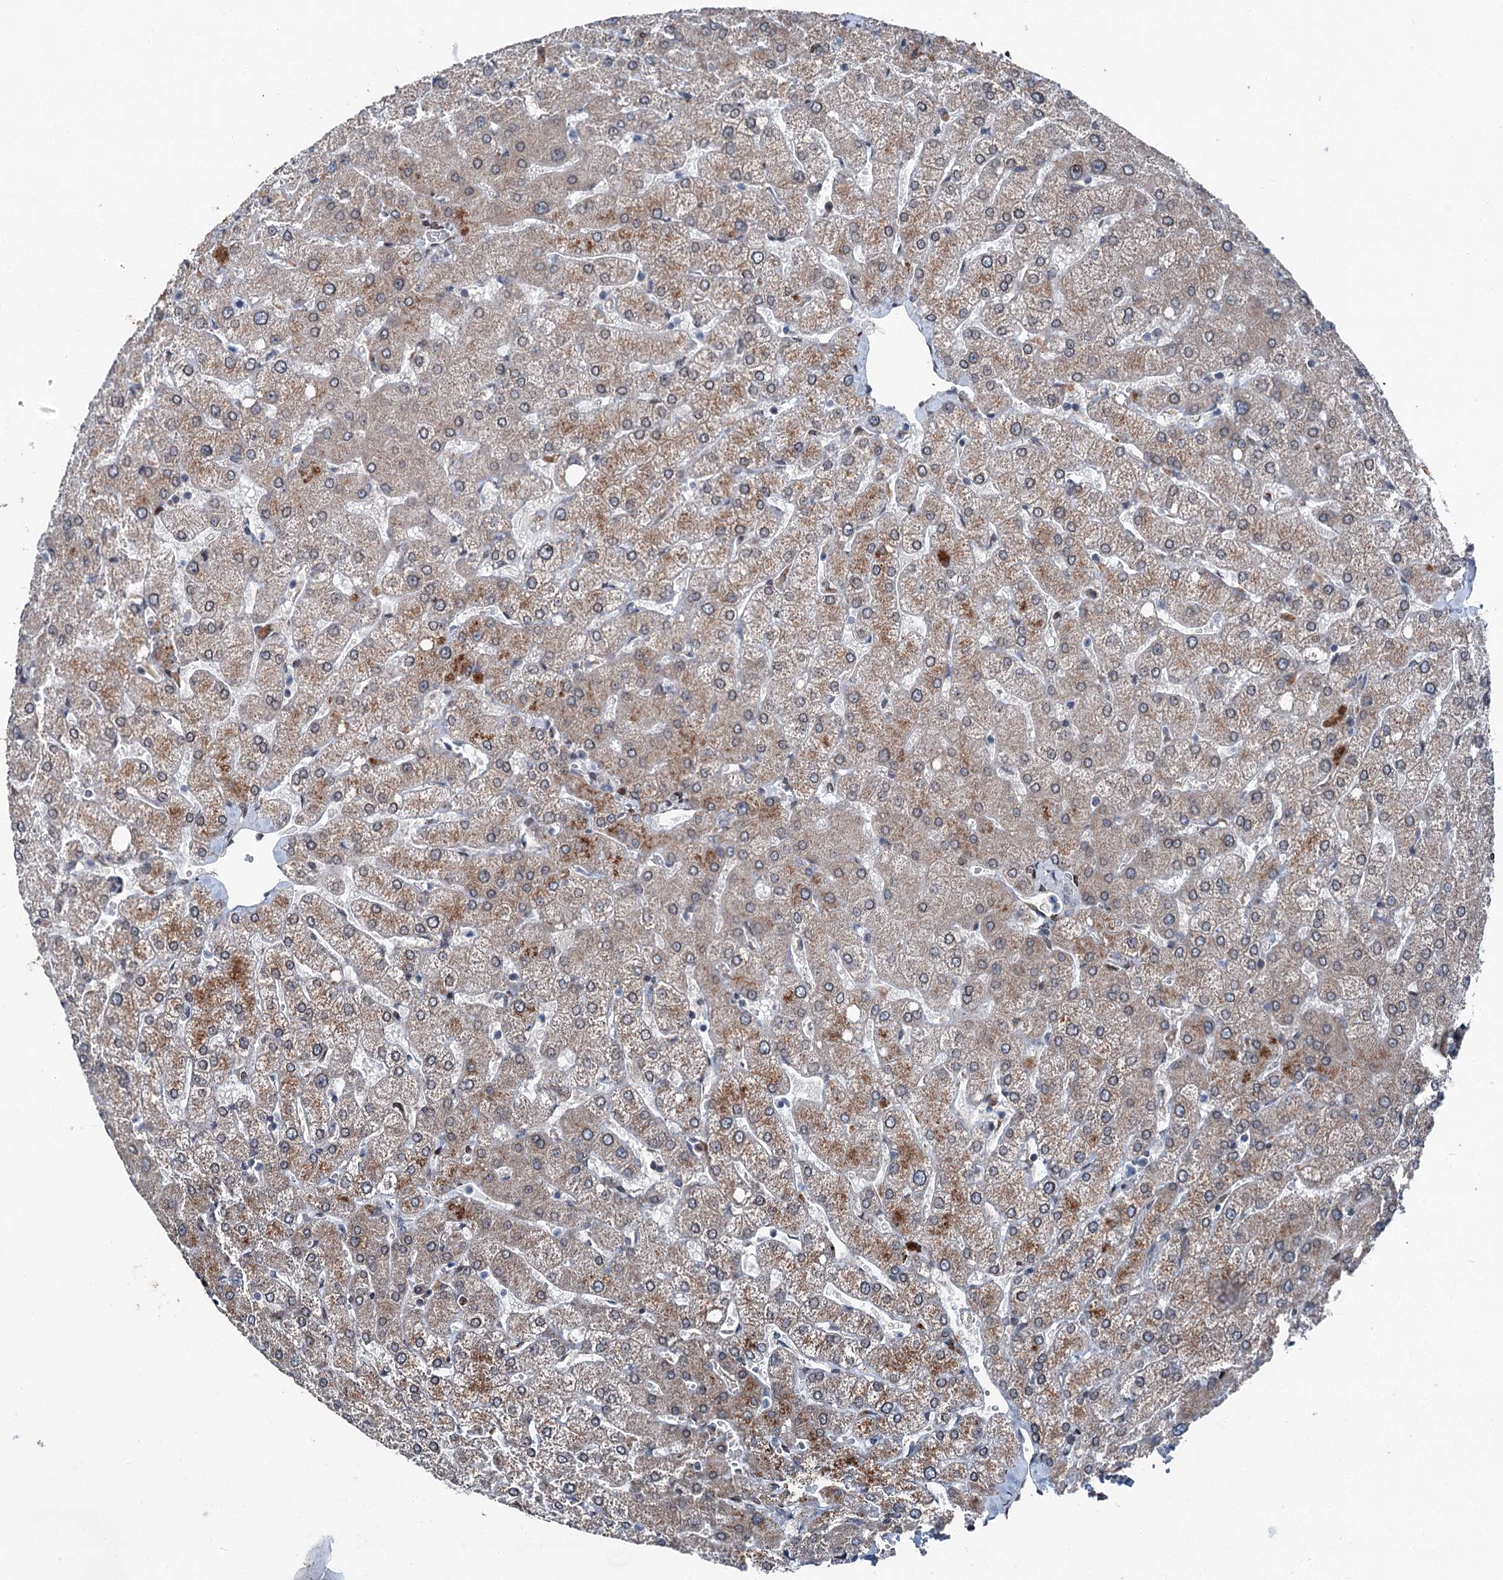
{"staining": {"intensity": "negative", "quantity": "none", "location": "none"}, "tissue": "liver", "cell_type": "Cholangiocytes", "image_type": "normal", "snomed": [{"axis": "morphology", "description": "Normal tissue, NOS"}, {"axis": "topography", "description": "Liver"}], "caption": "This is a micrograph of immunohistochemistry (IHC) staining of benign liver, which shows no expression in cholangiocytes.", "gene": "MRPL14", "patient": {"sex": "female", "age": 54}}